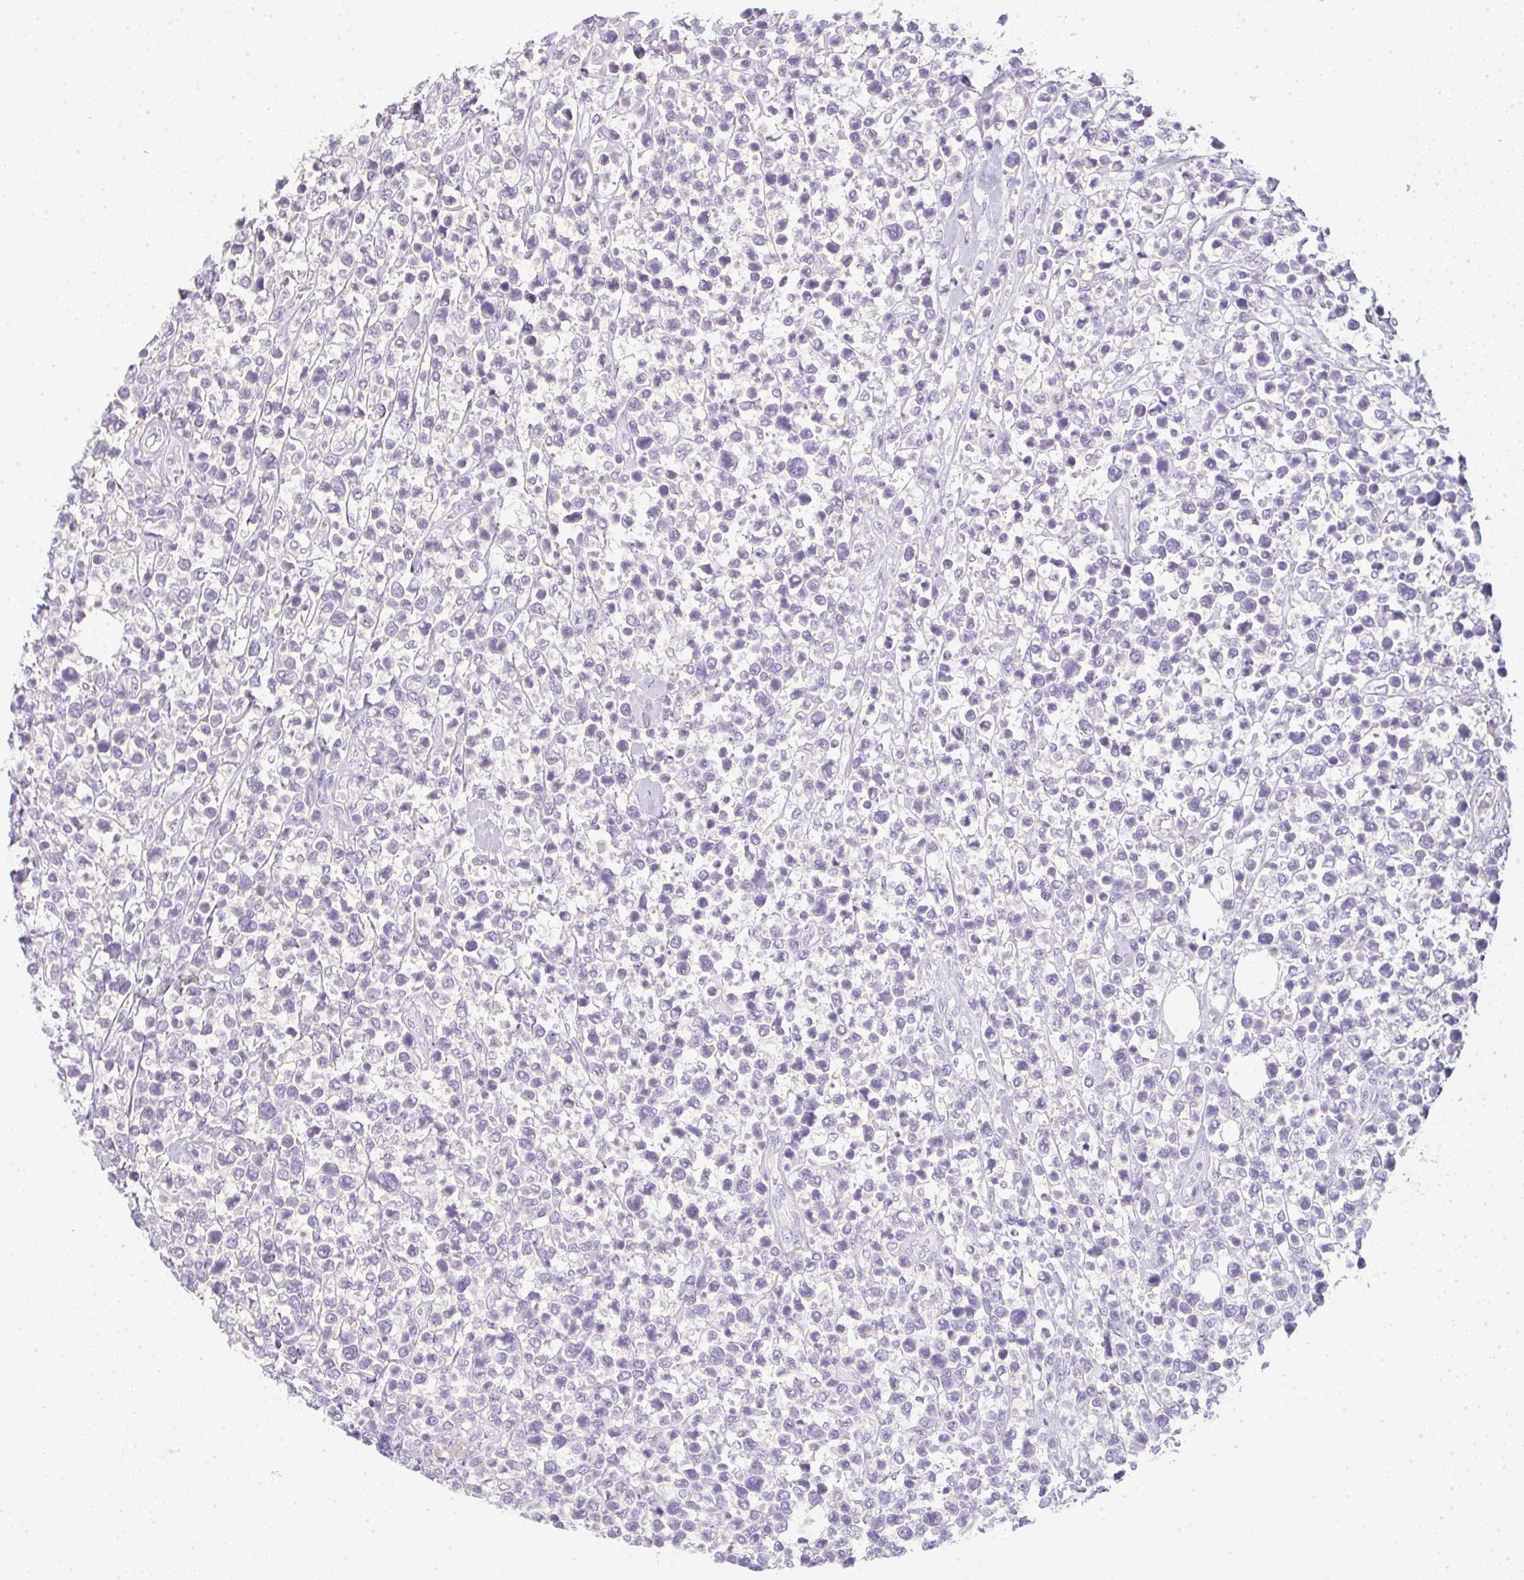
{"staining": {"intensity": "negative", "quantity": "none", "location": "none"}, "tissue": "lymphoma", "cell_type": "Tumor cells", "image_type": "cancer", "snomed": [{"axis": "morphology", "description": "Malignant lymphoma, non-Hodgkin's type, Low grade"}, {"axis": "topography", "description": "Lymph node"}], "caption": "This is a image of immunohistochemistry staining of lymphoma, which shows no expression in tumor cells.", "gene": "LPAR4", "patient": {"sex": "male", "age": 60}}